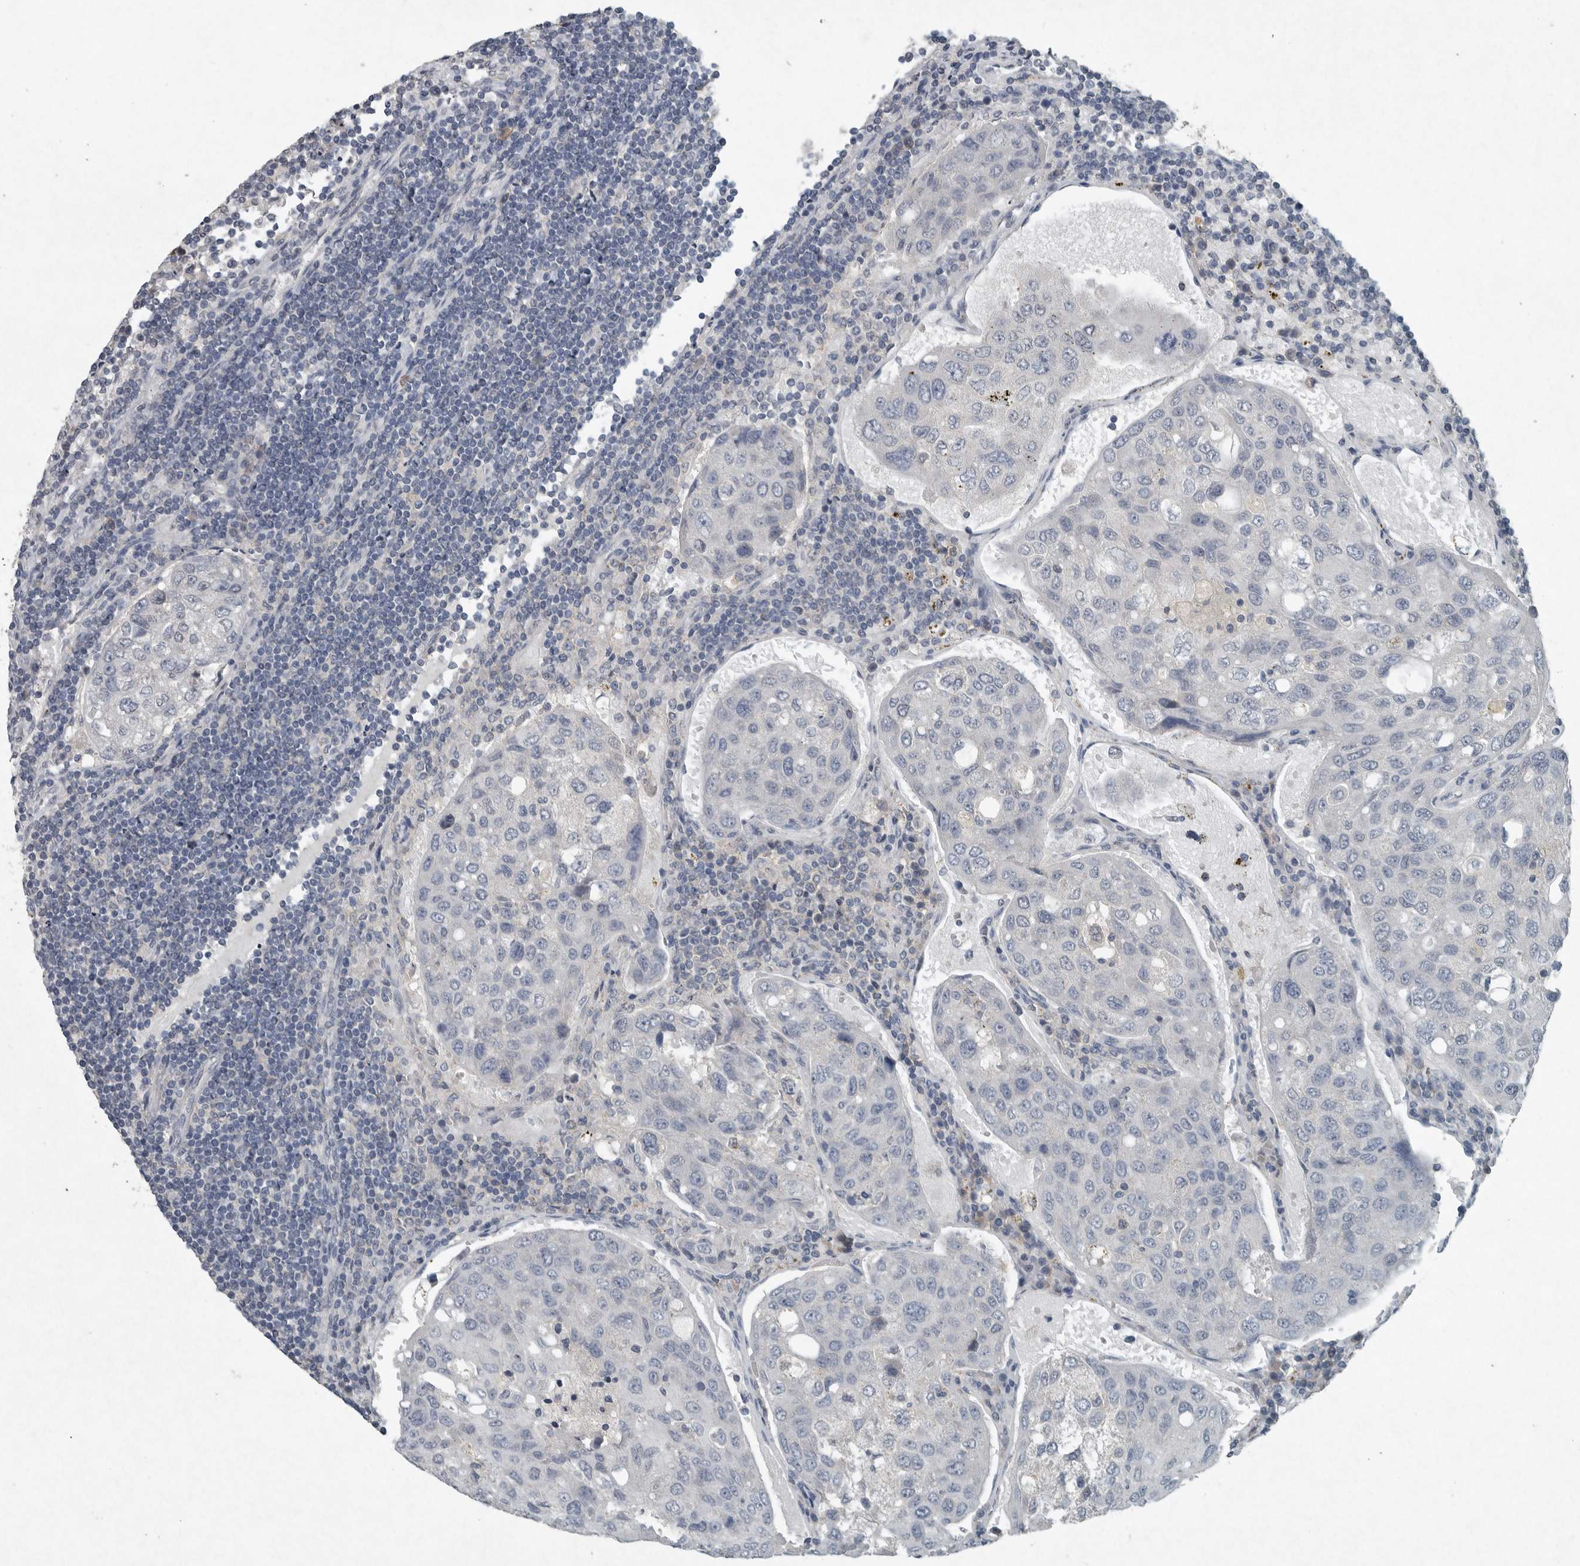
{"staining": {"intensity": "negative", "quantity": "none", "location": "none"}, "tissue": "urothelial cancer", "cell_type": "Tumor cells", "image_type": "cancer", "snomed": [{"axis": "morphology", "description": "Urothelial carcinoma, High grade"}, {"axis": "topography", "description": "Lymph node"}, {"axis": "topography", "description": "Urinary bladder"}], "caption": "Protein analysis of high-grade urothelial carcinoma exhibits no significant positivity in tumor cells.", "gene": "IL20", "patient": {"sex": "male", "age": 51}}